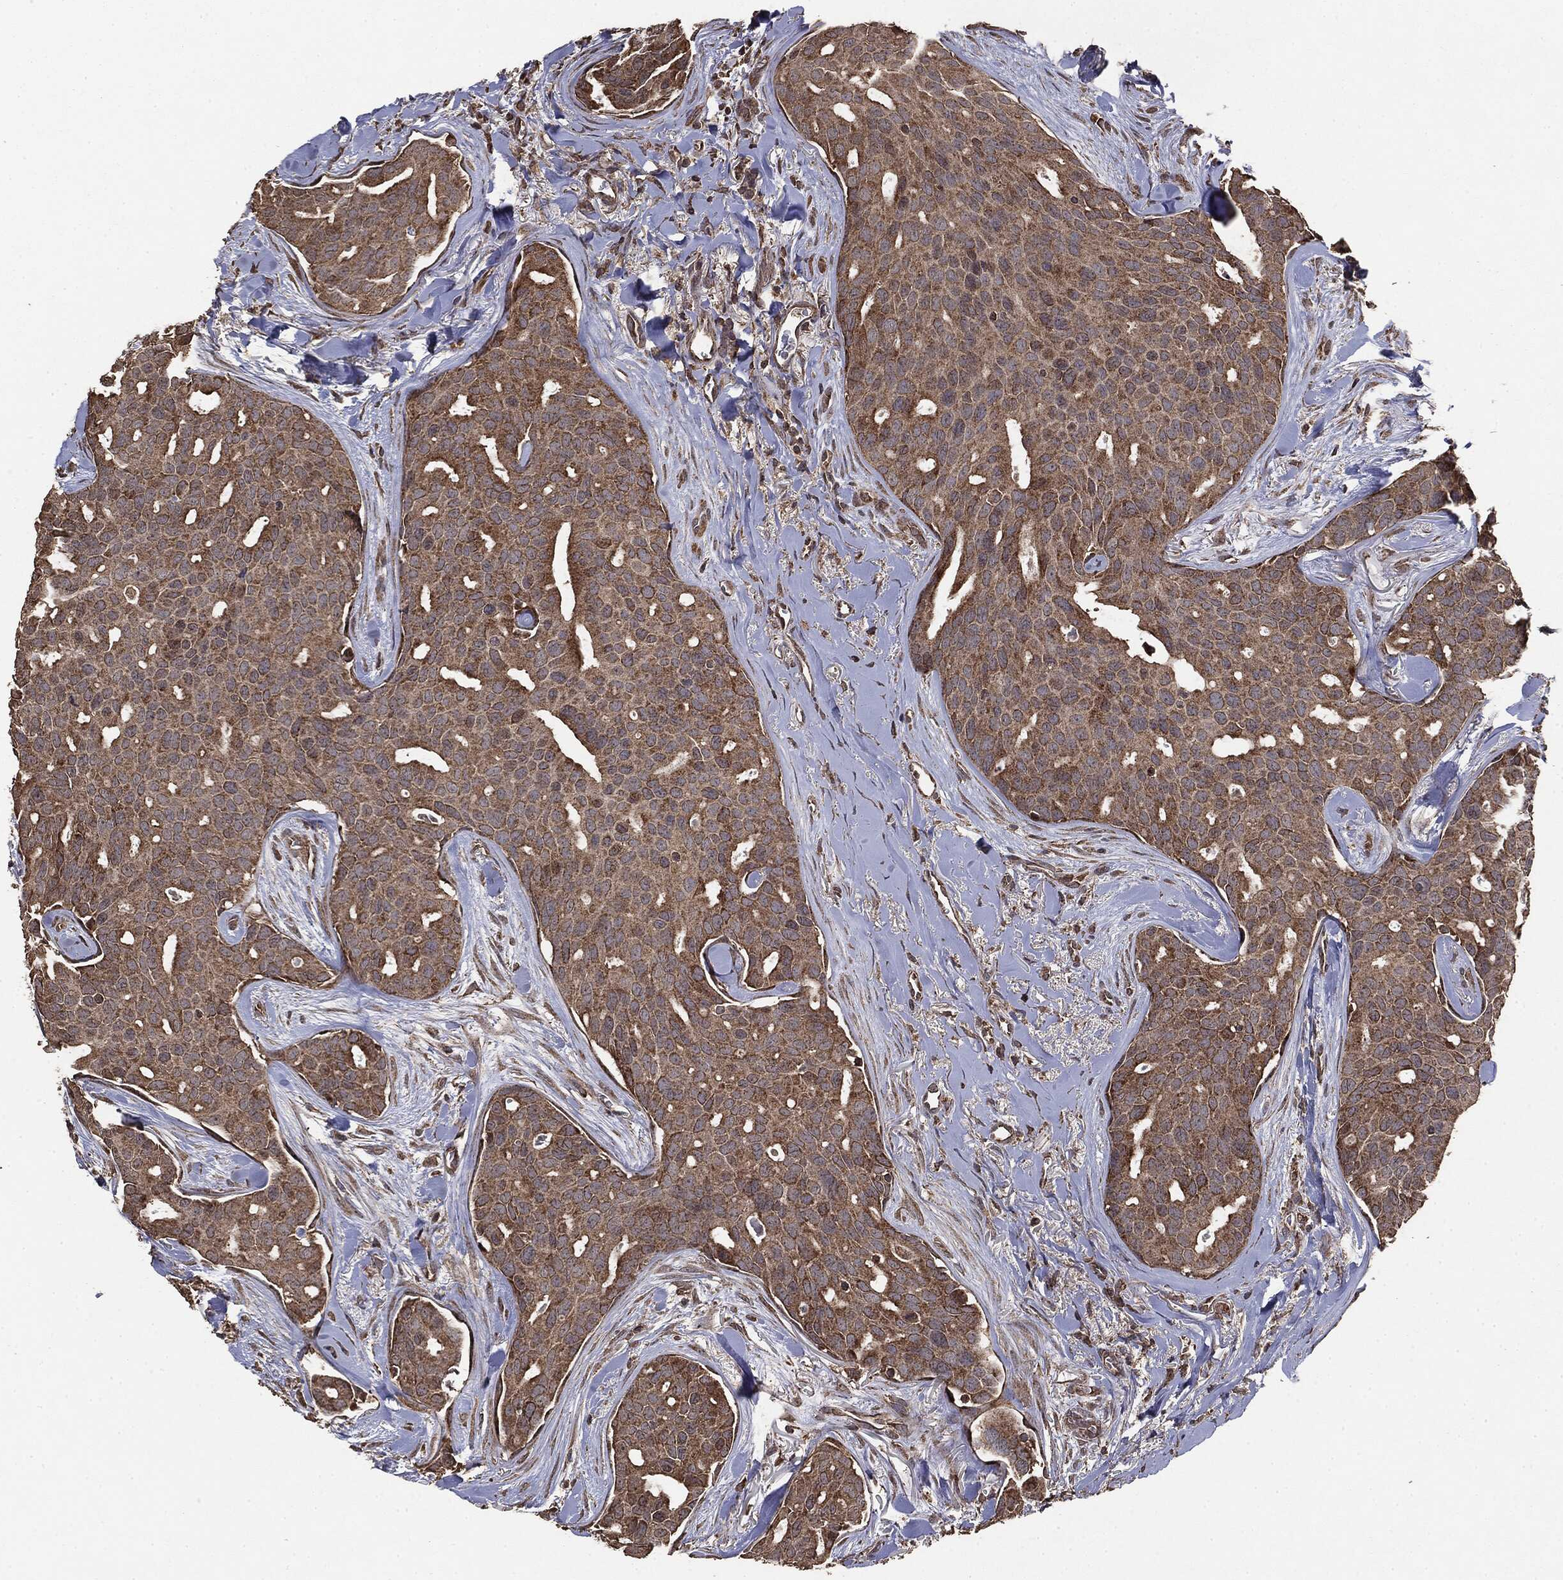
{"staining": {"intensity": "moderate", "quantity": ">75%", "location": "cytoplasmic/membranous"}, "tissue": "breast cancer", "cell_type": "Tumor cells", "image_type": "cancer", "snomed": [{"axis": "morphology", "description": "Duct carcinoma"}, {"axis": "topography", "description": "Breast"}], "caption": "Immunohistochemical staining of human breast cancer shows medium levels of moderate cytoplasmic/membranous protein expression in about >75% of tumor cells. (DAB IHC, brown staining for protein, blue staining for nuclei).", "gene": "MTOR", "patient": {"sex": "female", "age": 54}}